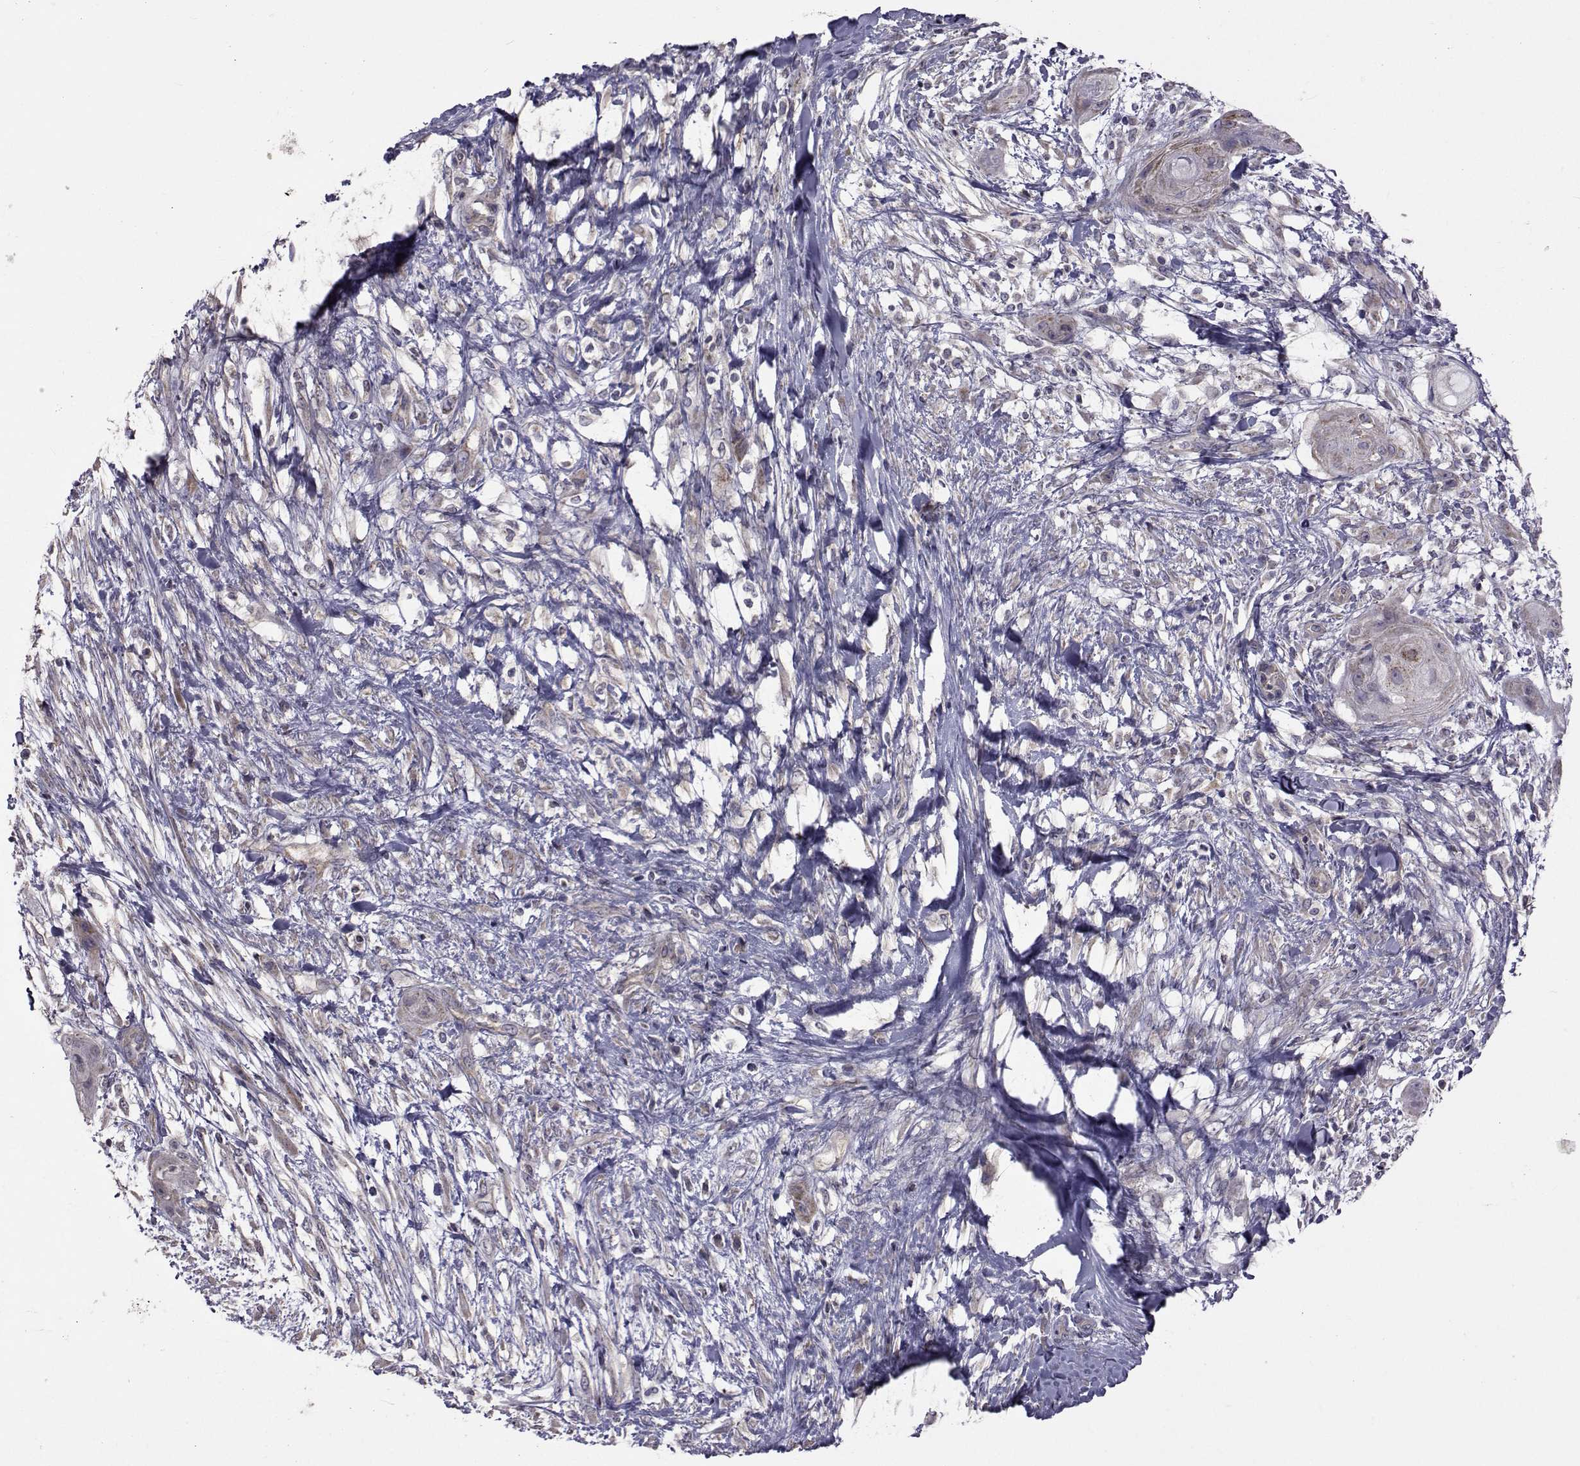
{"staining": {"intensity": "negative", "quantity": "none", "location": "none"}, "tissue": "skin cancer", "cell_type": "Tumor cells", "image_type": "cancer", "snomed": [{"axis": "morphology", "description": "Squamous cell carcinoma, NOS"}, {"axis": "topography", "description": "Skin"}], "caption": "A micrograph of skin squamous cell carcinoma stained for a protein reveals no brown staining in tumor cells.", "gene": "CFAP74", "patient": {"sex": "male", "age": 62}}